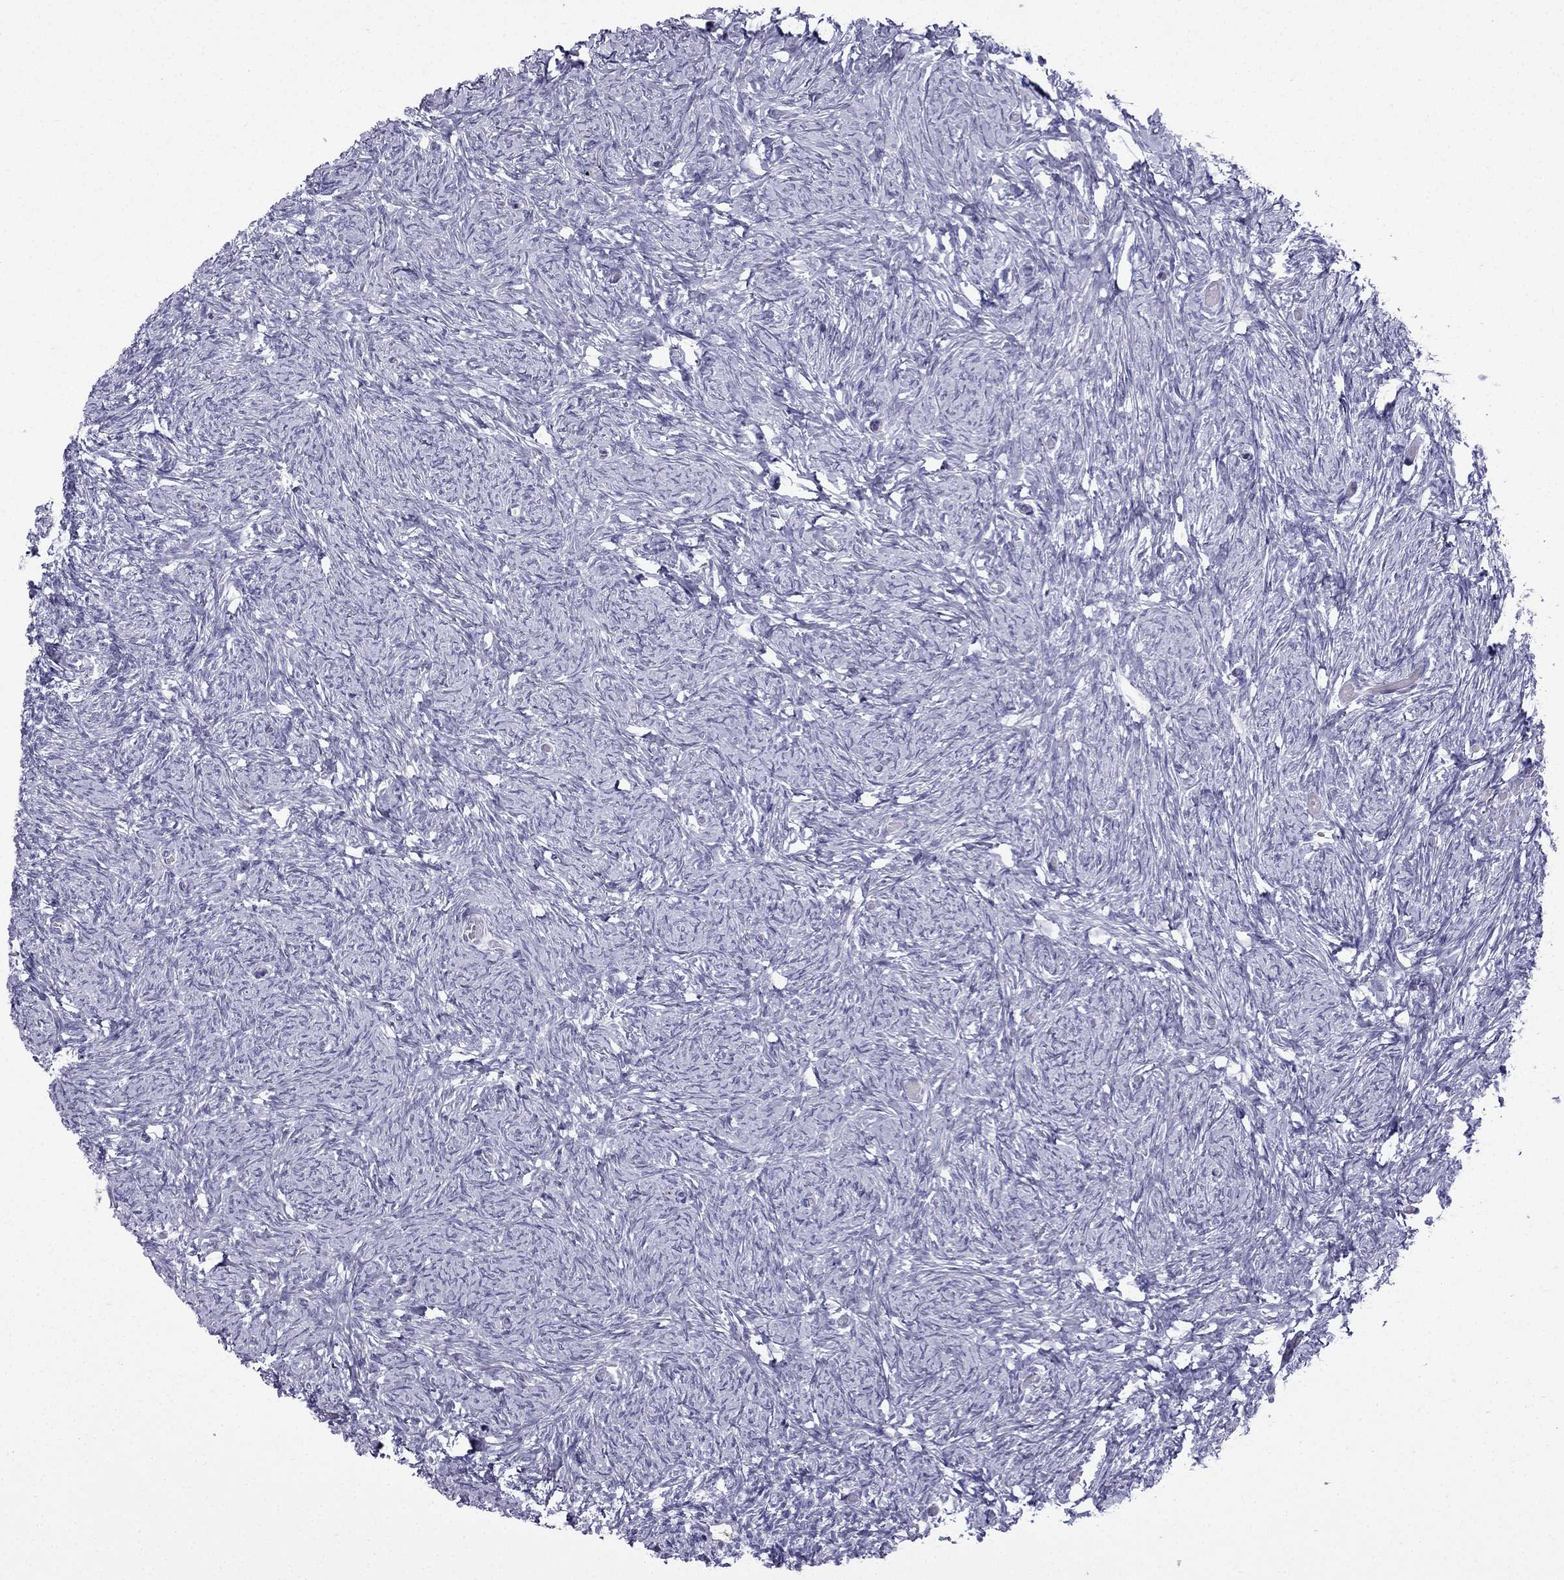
{"staining": {"intensity": "negative", "quantity": "none", "location": "none"}, "tissue": "ovary", "cell_type": "Follicle cells", "image_type": "normal", "snomed": [{"axis": "morphology", "description": "Normal tissue, NOS"}, {"axis": "topography", "description": "Ovary"}], "caption": "Immunohistochemical staining of unremarkable ovary shows no significant positivity in follicle cells.", "gene": "GJA8", "patient": {"sex": "female", "age": 39}}